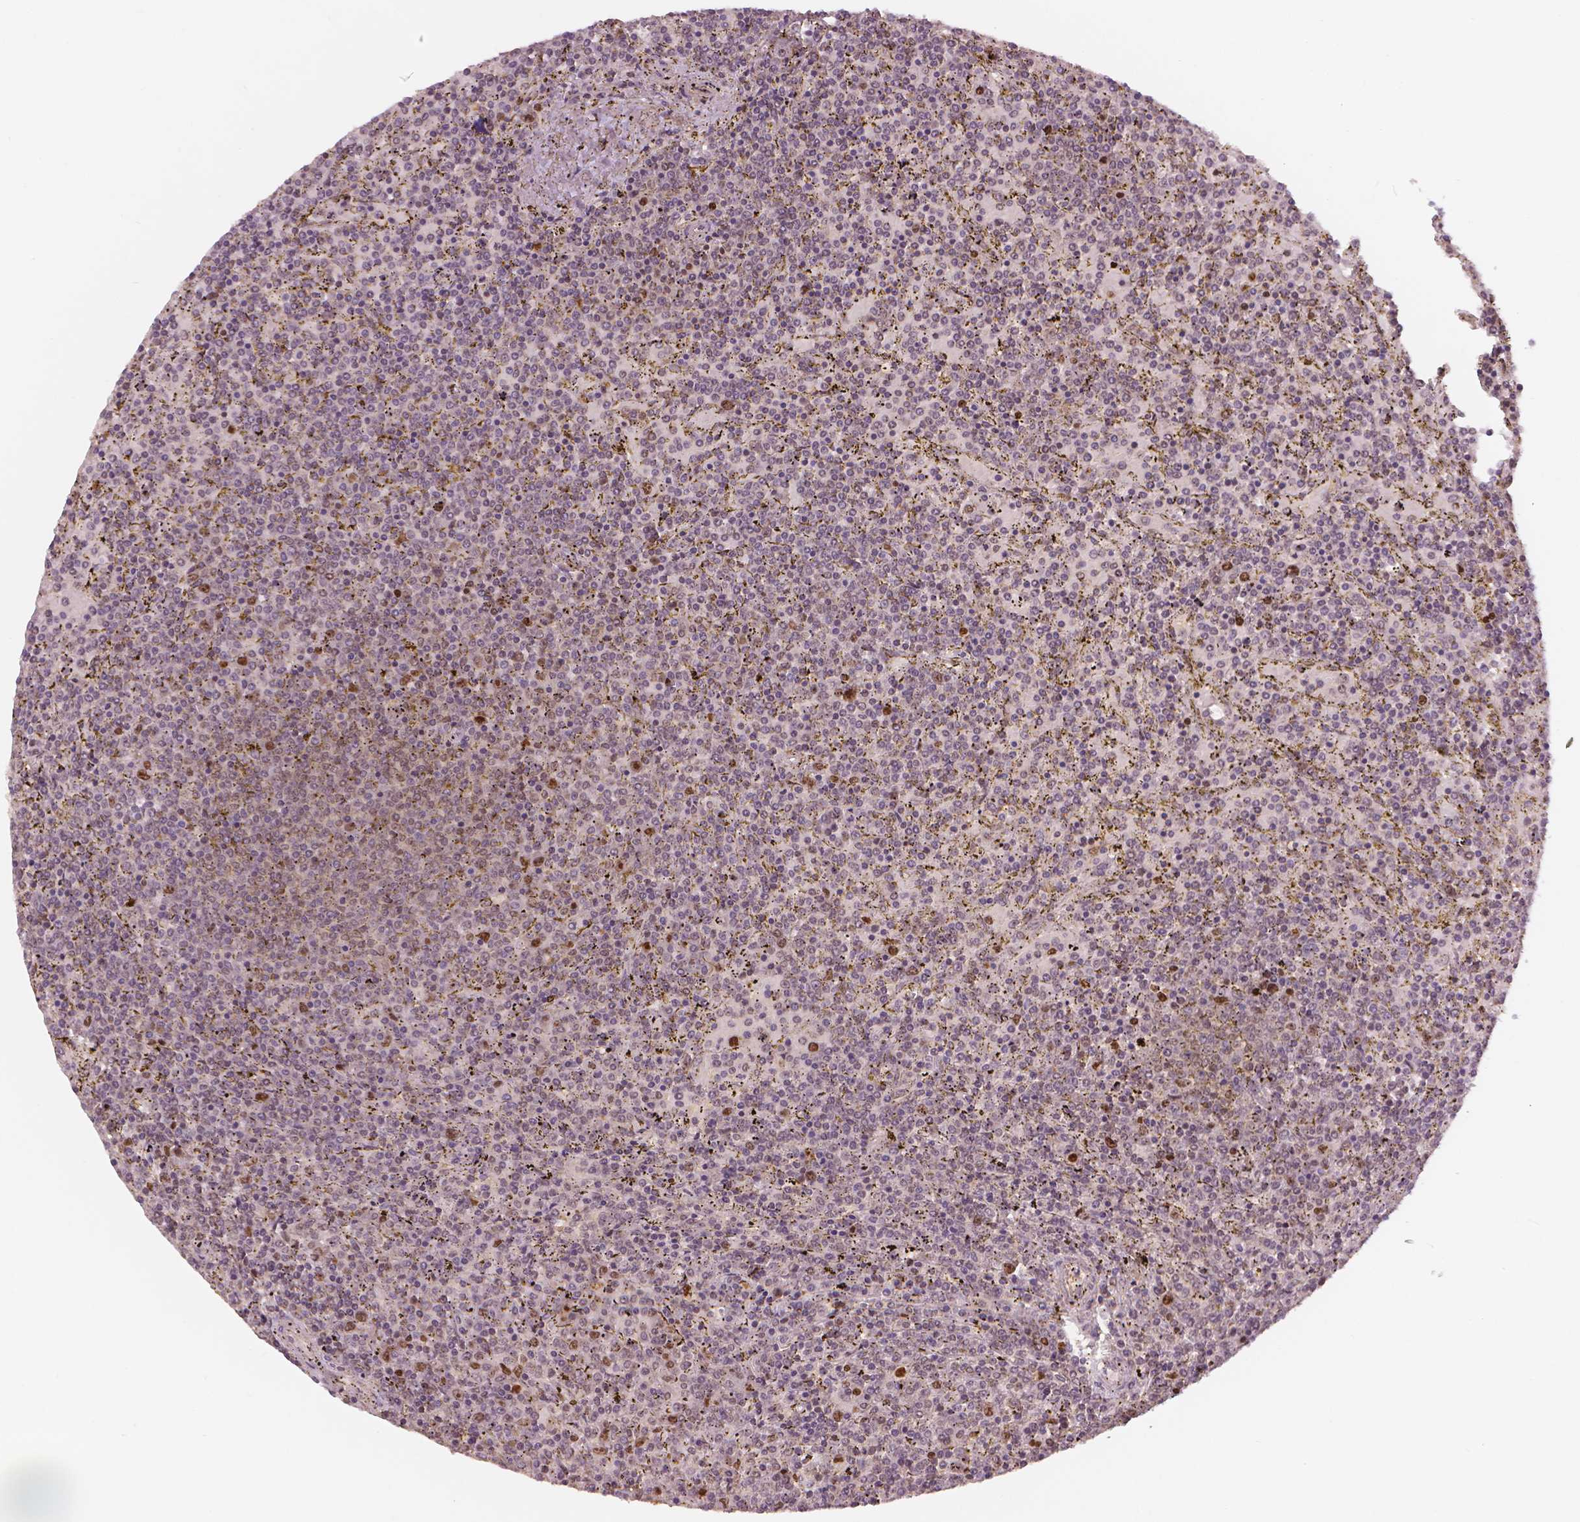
{"staining": {"intensity": "moderate", "quantity": "<25%", "location": "nuclear"}, "tissue": "lymphoma", "cell_type": "Tumor cells", "image_type": "cancer", "snomed": [{"axis": "morphology", "description": "Malignant lymphoma, non-Hodgkin's type, Low grade"}, {"axis": "topography", "description": "Spleen"}], "caption": "Immunohistochemistry histopathology image of human malignant lymphoma, non-Hodgkin's type (low-grade) stained for a protein (brown), which exhibits low levels of moderate nuclear expression in approximately <25% of tumor cells.", "gene": "NSD2", "patient": {"sex": "female", "age": 77}}